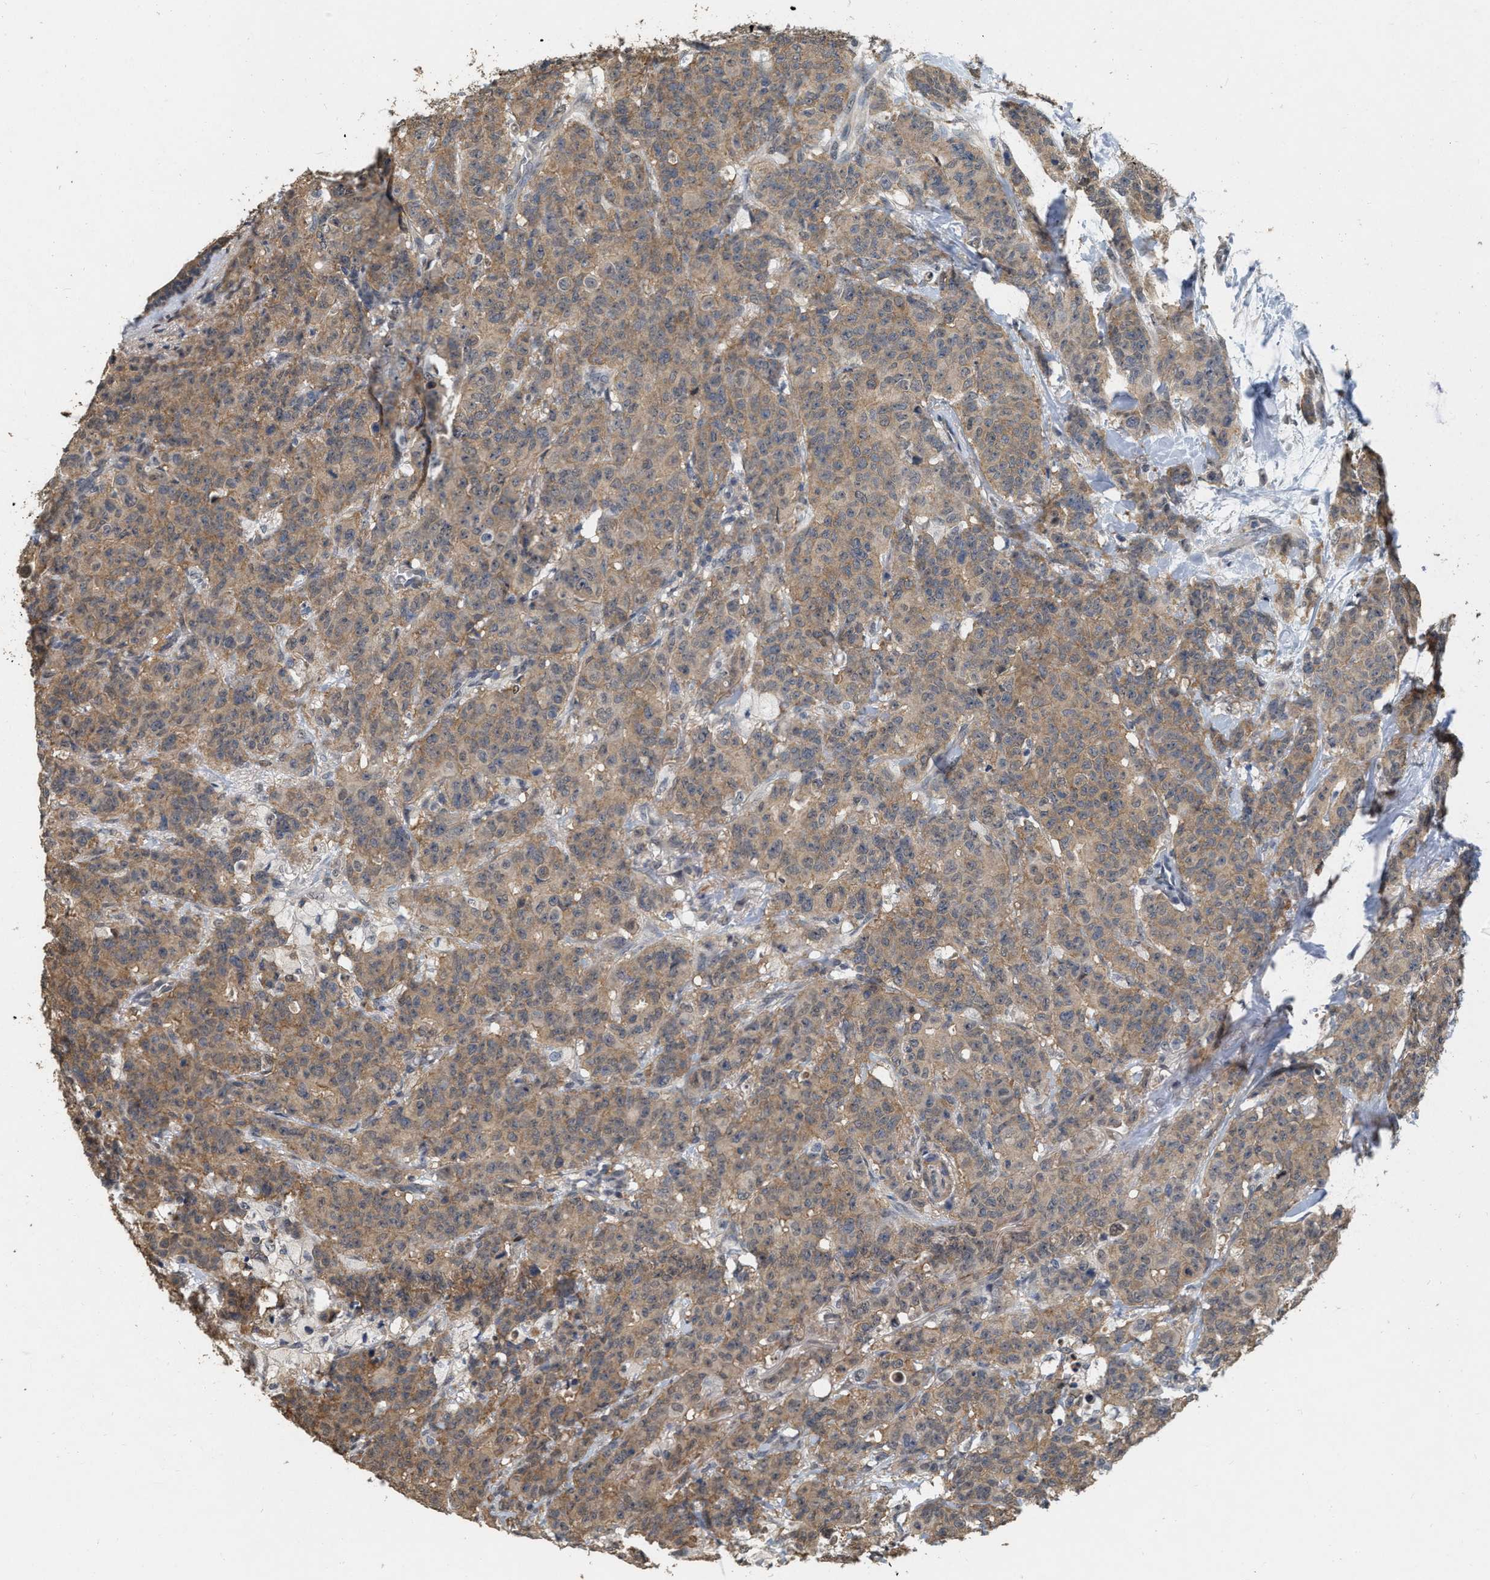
{"staining": {"intensity": "moderate", "quantity": ">75%", "location": "cytoplasmic/membranous"}, "tissue": "breast cancer", "cell_type": "Tumor cells", "image_type": "cancer", "snomed": [{"axis": "morphology", "description": "Normal tissue, NOS"}, {"axis": "morphology", "description": "Duct carcinoma"}, {"axis": "topography", "description": "Breast"}], "caption": "This is an image of IHC staining of breast cancer, which shows moderate expression in the cytoplasmic/membranous of tumor cells.", "gene": "RUVBL1", "patient": {"sex": "female", "age": 40}}